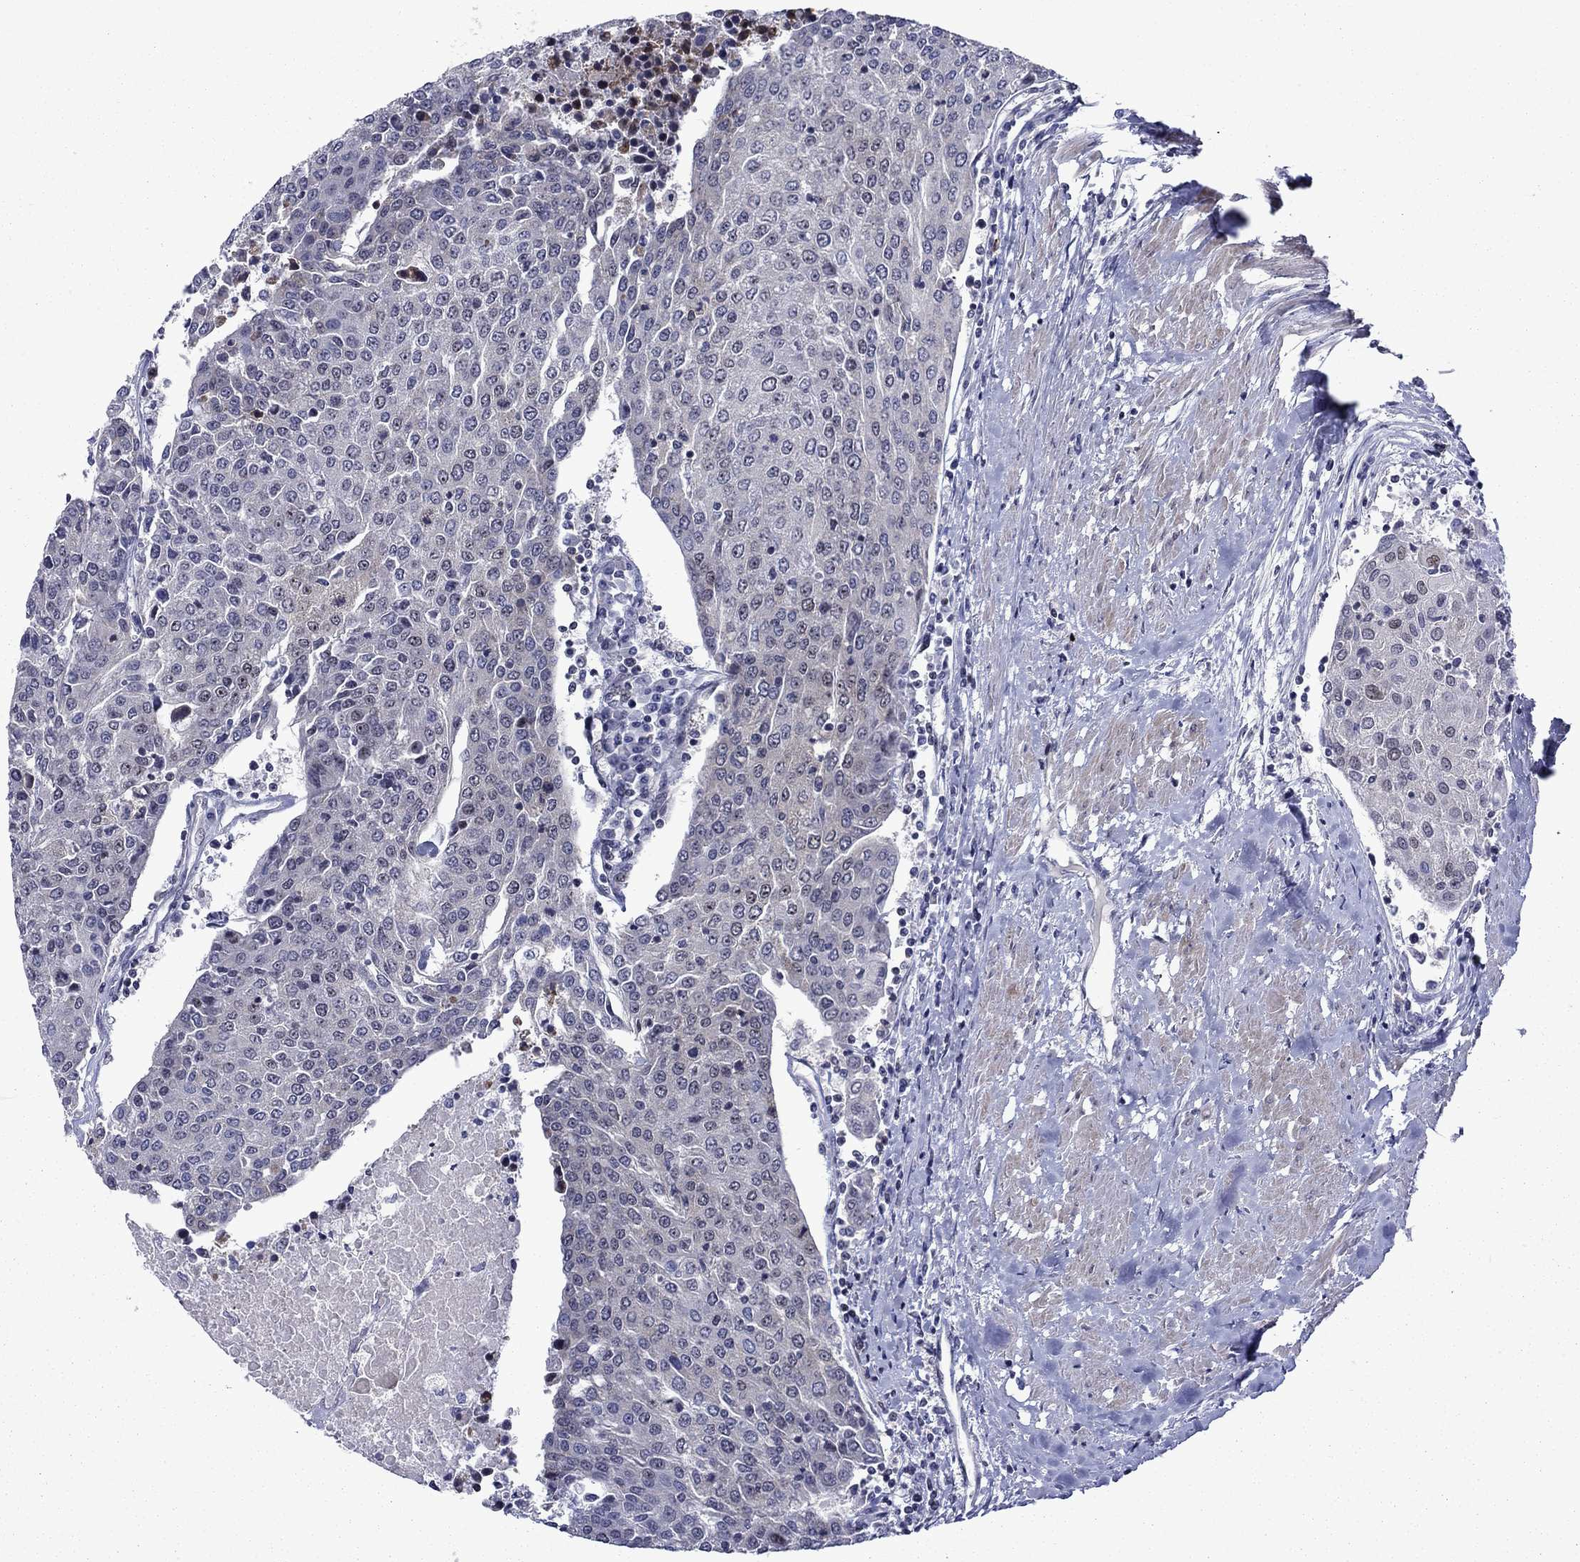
{"staining": {"intensity": "negative", "quantity": "none", "location": "none"}, "tissue": "urothelial cancer", "cell_type": "Tumor cells", "image_type": "cancer", "snomed": [{"axis": "morphology", "description": "Urothelial carcinoma, High grade"}, {"axis": "topography", "description": "Urinary bladder"}], "caption": "Tumor cells show no significant protein expression in urothelial cancer.", "gene": "SURF2", "patient": {"sex": "female", "age": 85}}